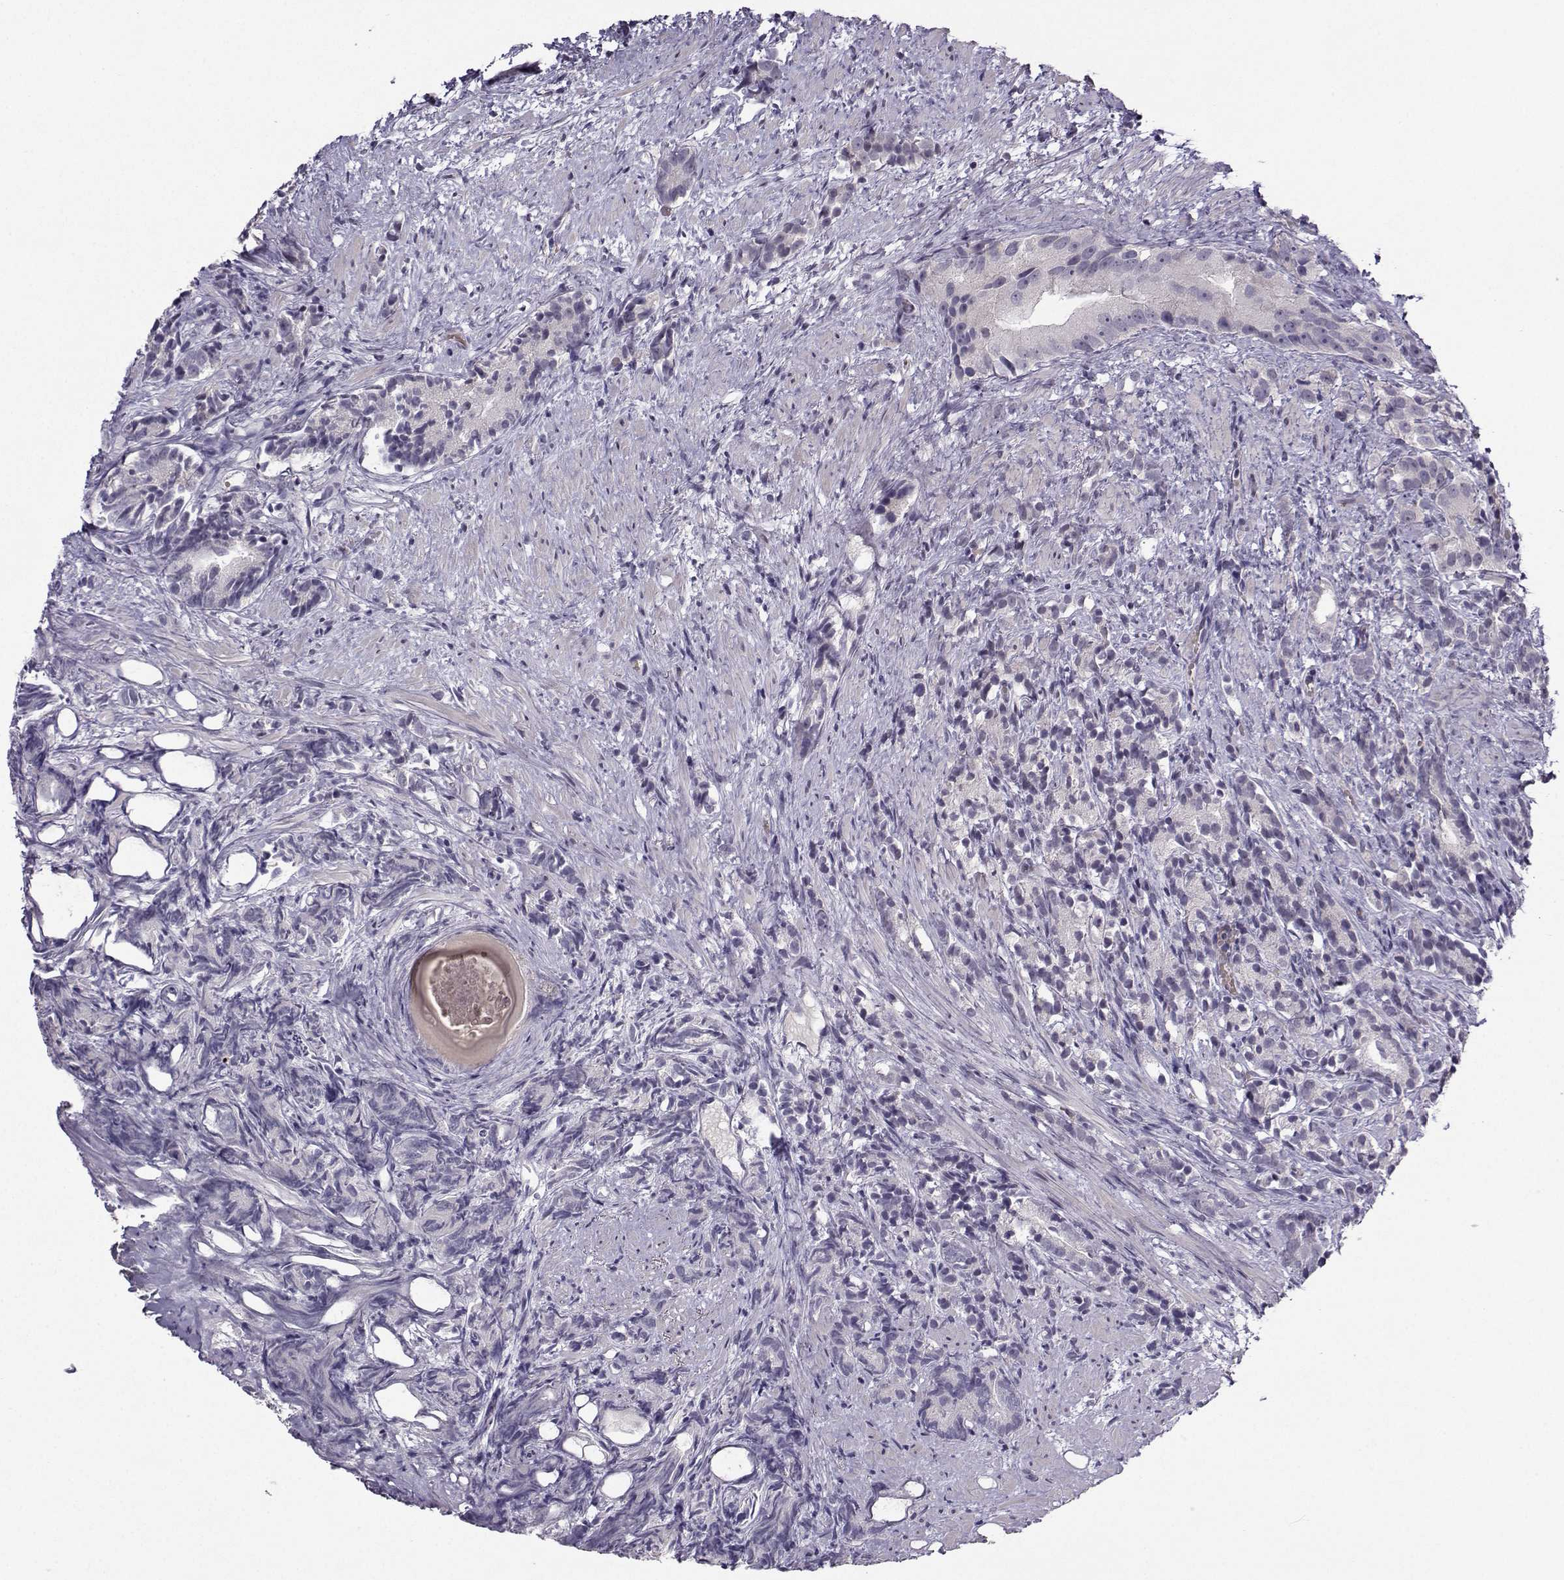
{"staining": {"intensity": "negative", "quantity": "none", "location": "none"}, "tissue": "prostate cancer", "cell_type": "Tumor cells", "image_type": "cancer", "snomed": [{"axis": "morphology", "description": "Adenocarcinoma, High grade"}, {"axis": "topography", "description": "Prostate"}], "caption": "This is an immunohistochemistry photomicrograph of human prostate high-grade adenocarcinoma. There is no positivity in tumor cells.", "gene": "LIN28A", "patient": {"sex": "male", "age": 90}}